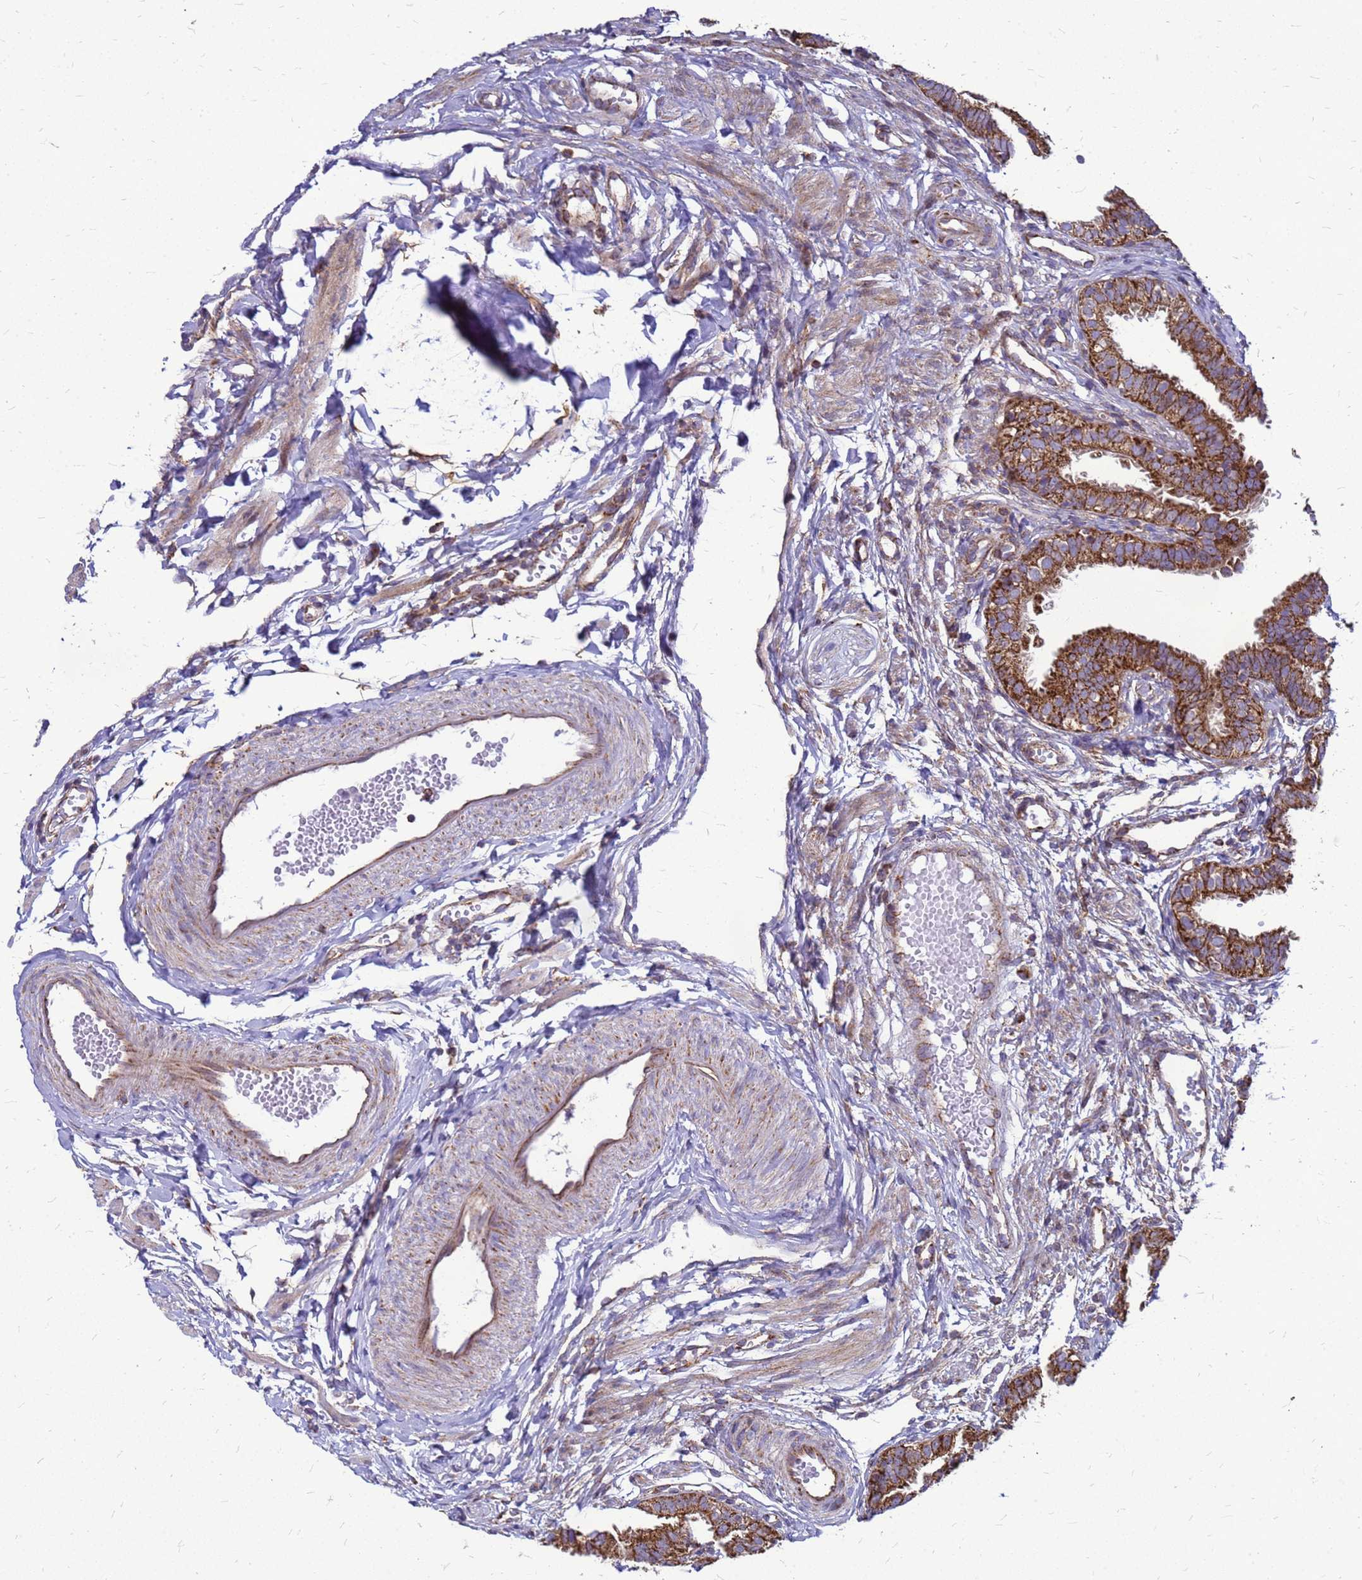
{"staining": {"intensity": "strong", "quantity": ">75%", "location": "cytoplasmic/membranous"}, "tissue": "fallopian tube", "cell_type": "Glandular cells", "image_type": "normal", "snomed": [{"axis": "morphology", "description": "Normal tissue, NOS"}, {"axis": "topography", "description": "Fallopian tube"}], "caption": "Immunohistochemical staining of normal human fallopian tube reveals >75% levels of strong cytoplasmic/membranous protein expression in about >75% of glandular cells. (DAB IHC with brightfield microscopy, high magnification).", "gene": "FSTL4", "patient": {"sex": "female", "age": 35}}